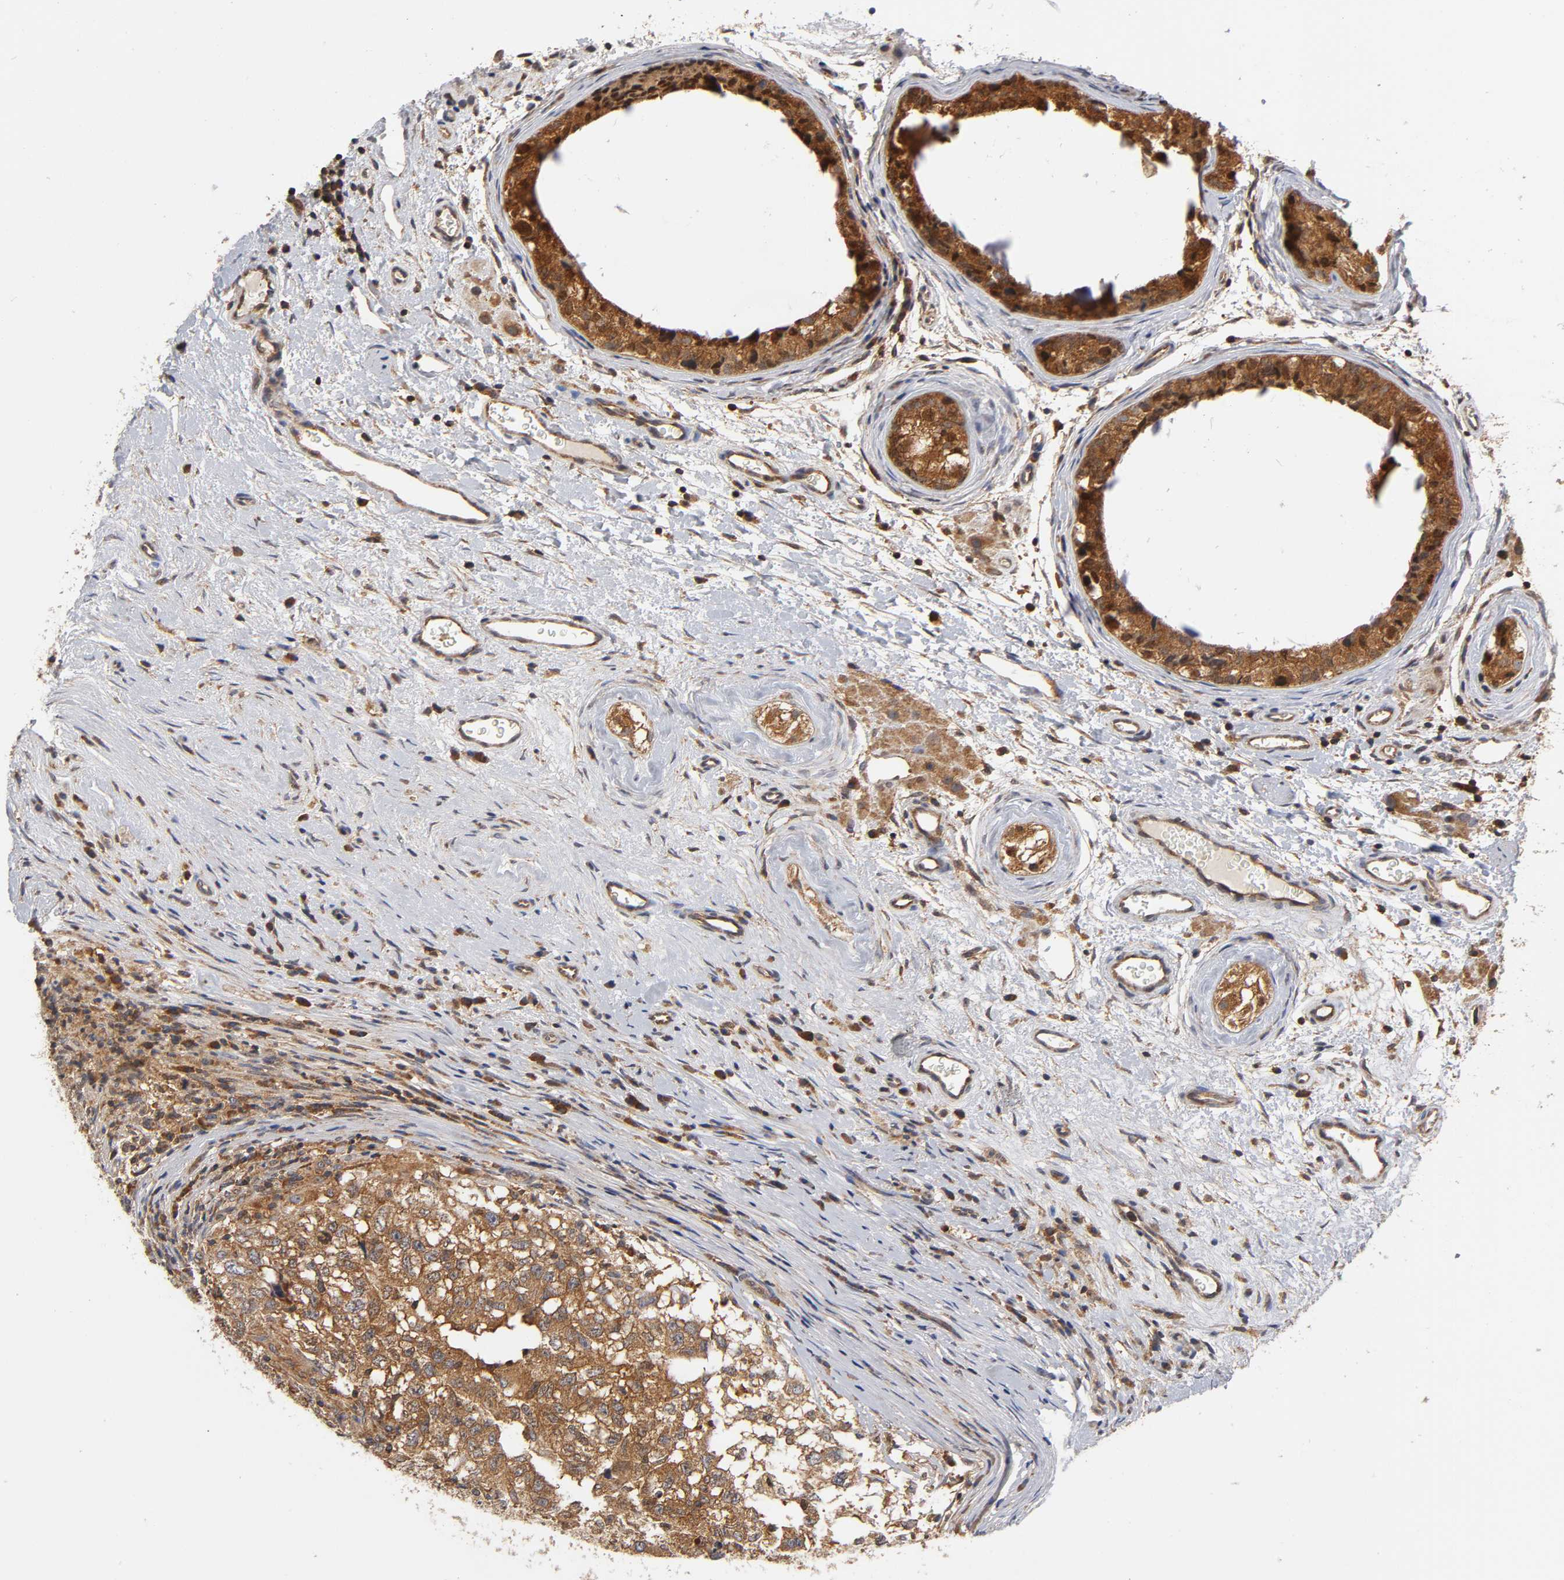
{"staining": {"intensity": "strong", "quantity": ">75%", "location": "cytoplasmic/membranous"}, "tissue": "testis cancer", "cell_type": "Tumor cells", "image_type": "cancer", "snomed": [{"axis": "morphology", "description": "Carcinoma, Embryonal, NOS"}, {"axis": "topography", "description": "Testis"}], "caption": "This photomicrograph reveals immunohistochemistry (IHC) staining of testis cancer (embryonal carcinoma), with high strong cytoplasmic/membranous positivity in approximately >75% of tumor cells.", "gene": "PAFAH1B1", "patient": {"sex": "male", "age": 21}}